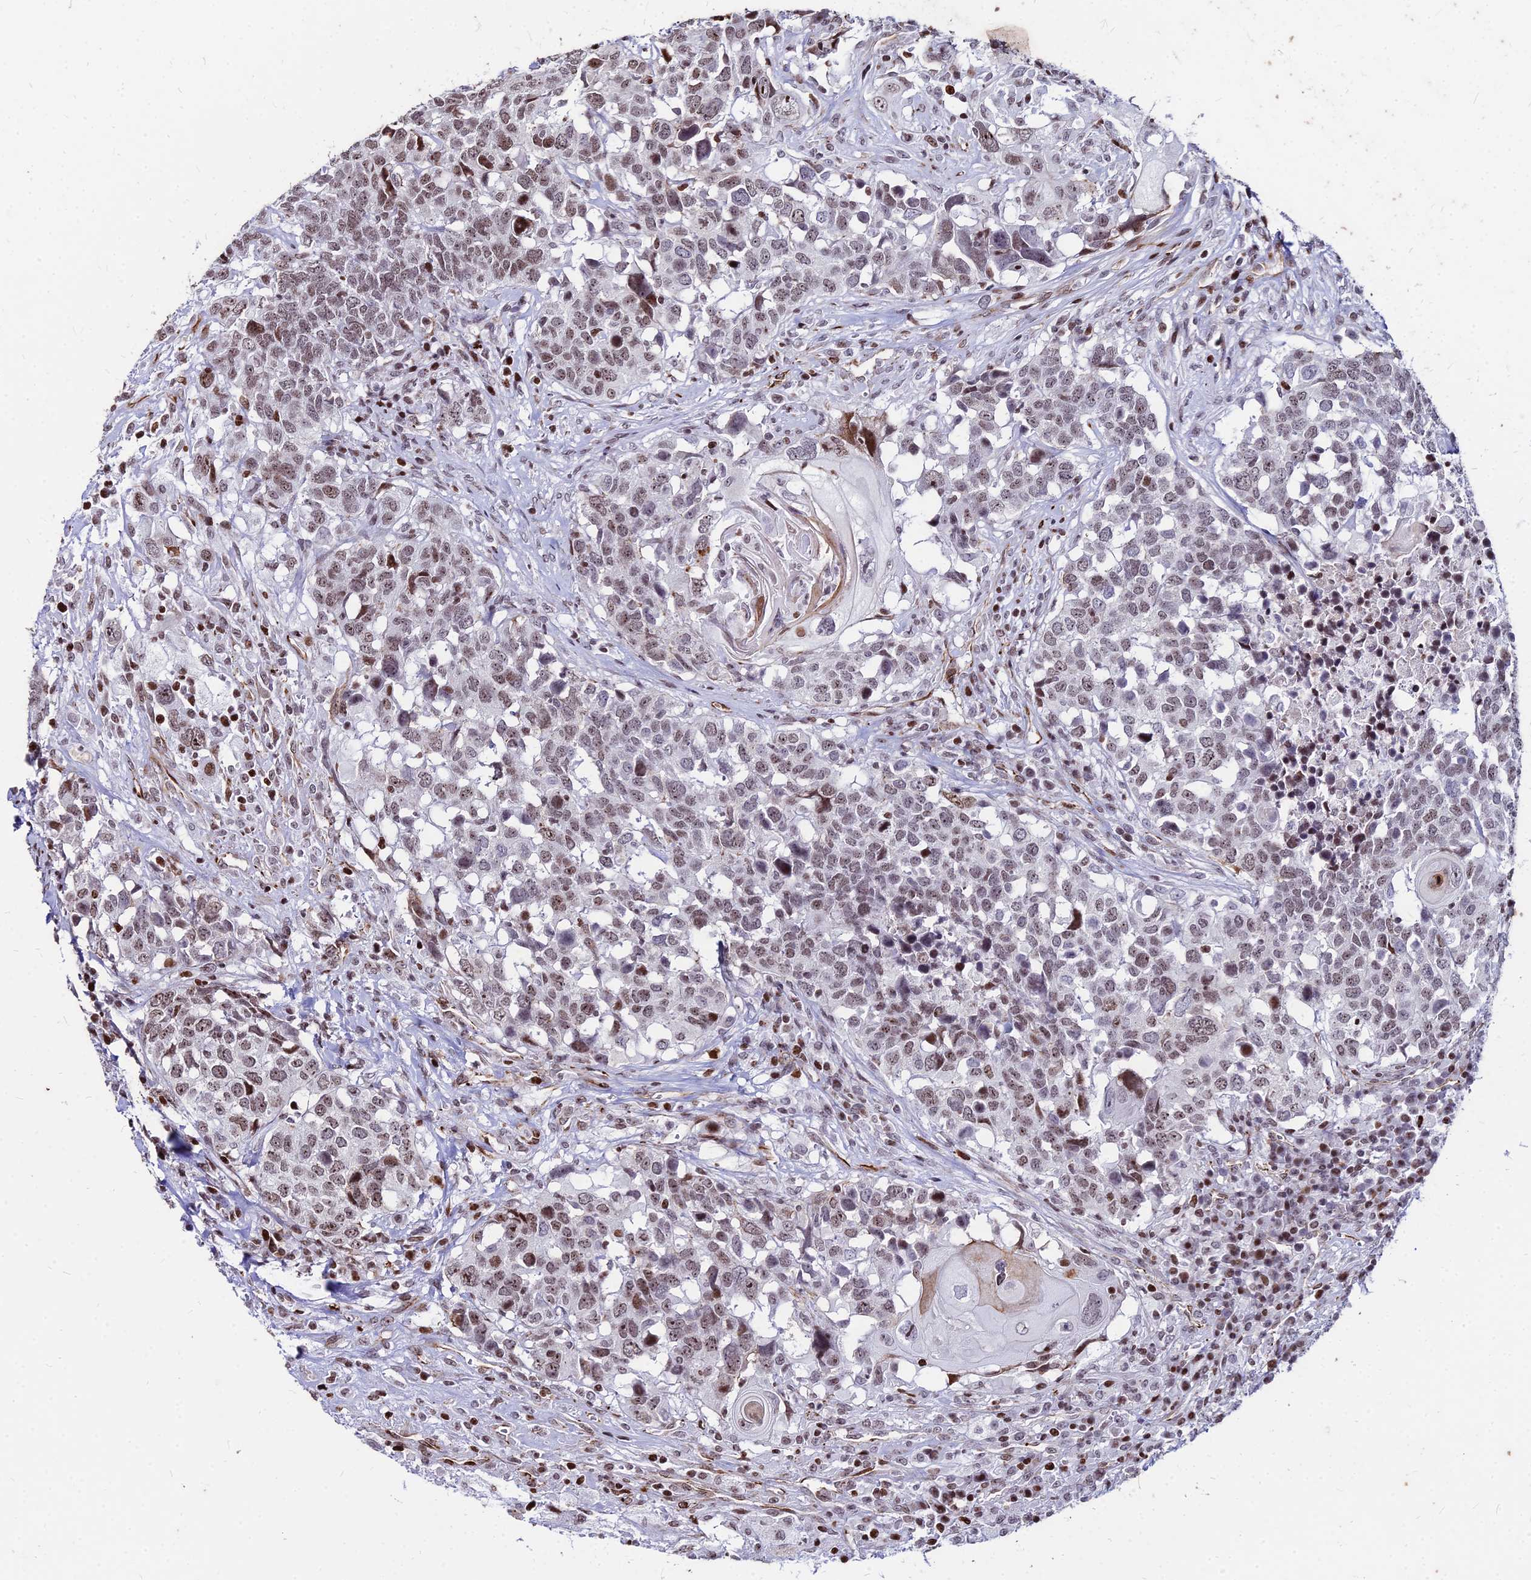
{"staining": {"intensity": "moderate", "quantity": ">75%", "location": "nuclear"}, "tissue": "head and neck cancer", "cell_type": "Tumor cells", "image_type": "cancer", "snomed": [{"axis": "morphology", "description": "Squamous cell carcinoma, NOS"}, {"axis": "topography", "description": "Head-Neck"}], "caption": "Moderate nuclear protein expression is seen in about >75% of tumor cells in head and neck cancer. (DAB (3,3'-diaminobenzidine) IHC, brown staining for protein, blue staining for nuclei).", "gene": "NYAP2", "patient": {"sex": "male", "age": 66}}